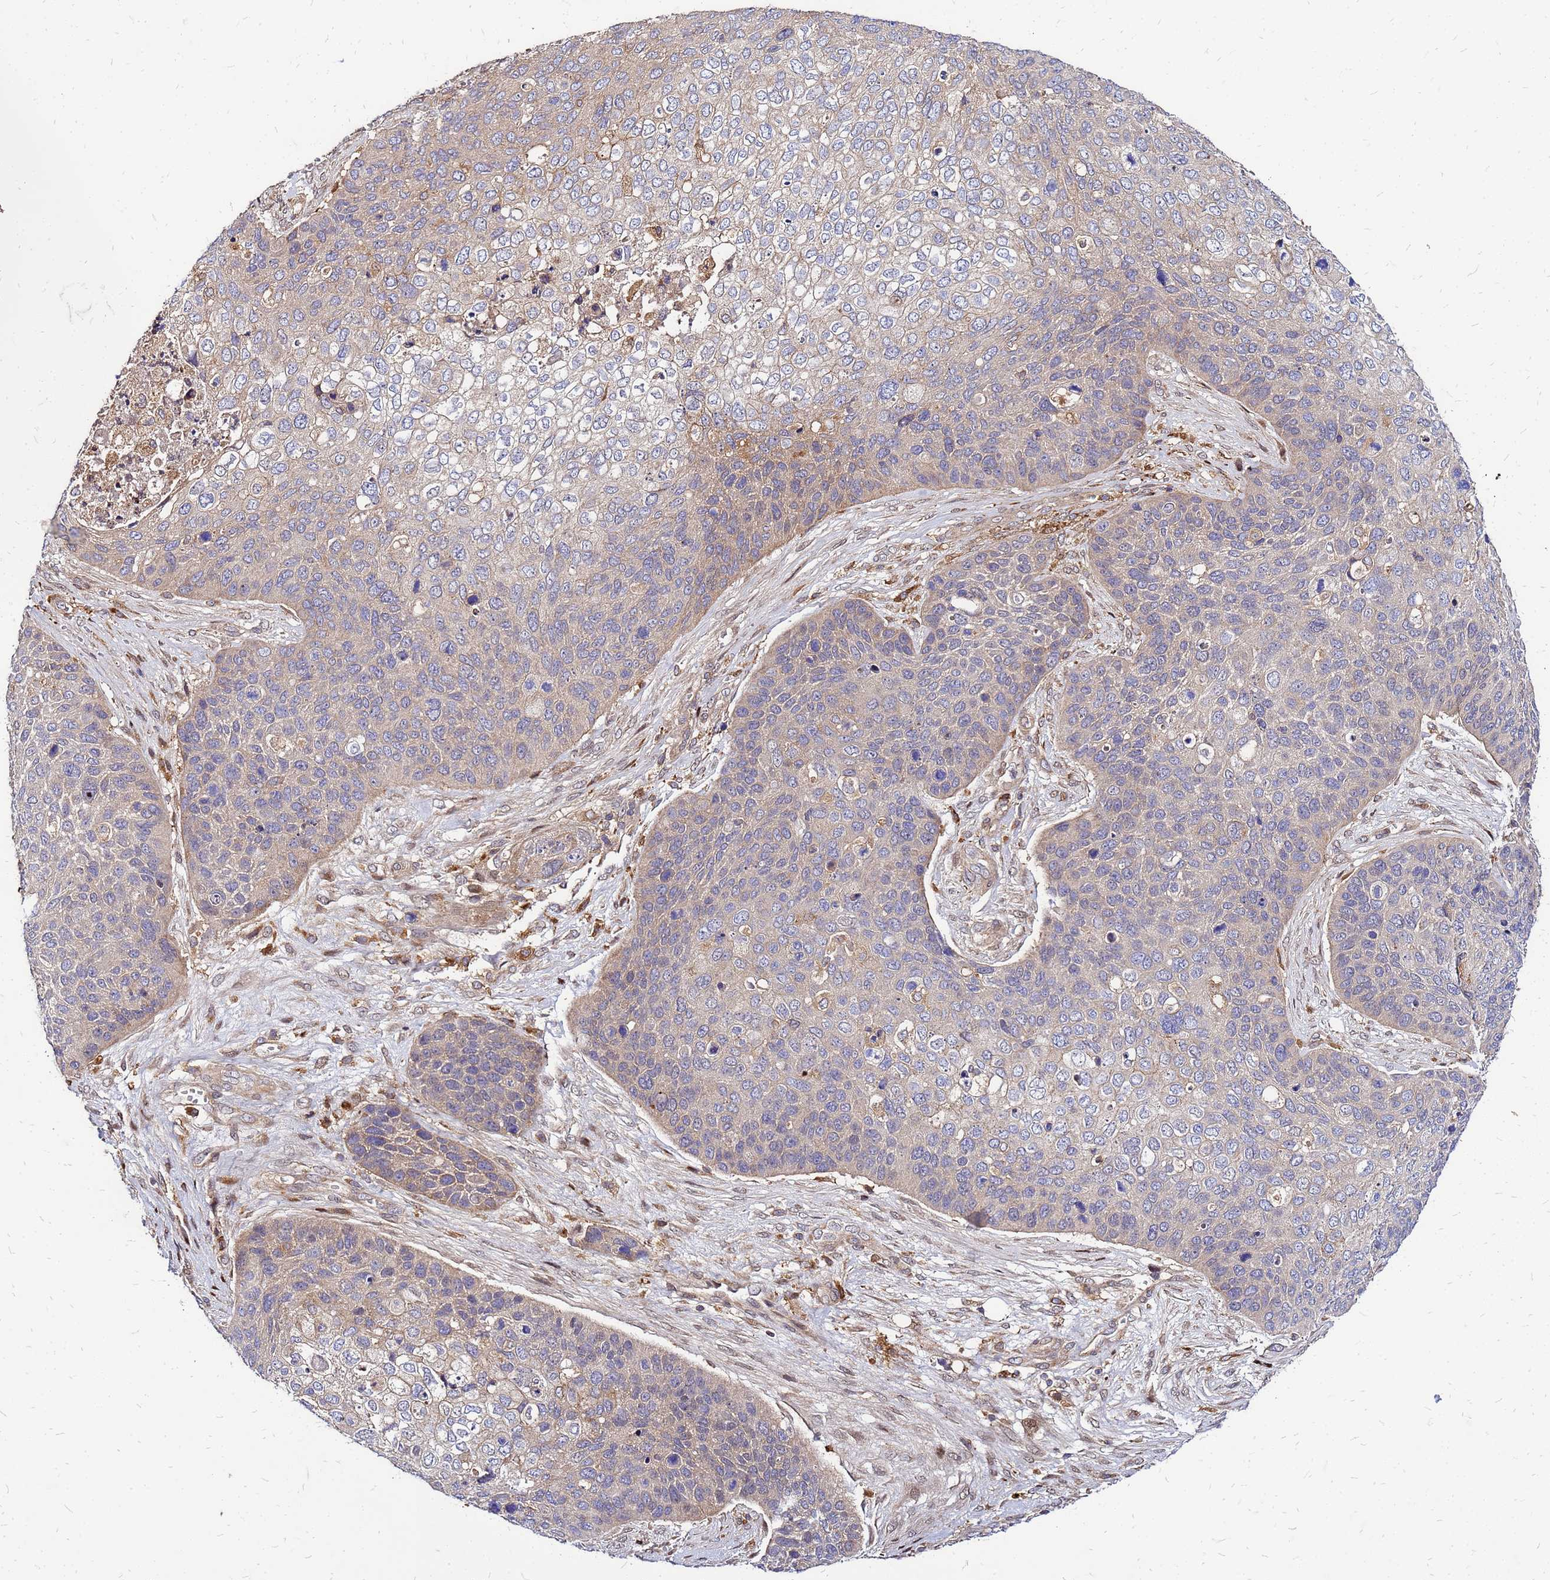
{"staining": {"intensity": "weak", "quantity": "<25%", "location": "cytoplasmic/membranous"}, "tissue": "skin cancer", "cell_type": "Tumor cells", "image_type": "cancer", "snomed": [{"axis": "morphology", "description": "Basal cell carcinoma"}, {"axis": "topography", "description": "Skin"}], "caption": "A photomicrograph of human basal cell carcinoma (skin) is negative for staining in tumor cells.", "gene": "CYBC1", "patient": {"sex": "female", "age": 74}}